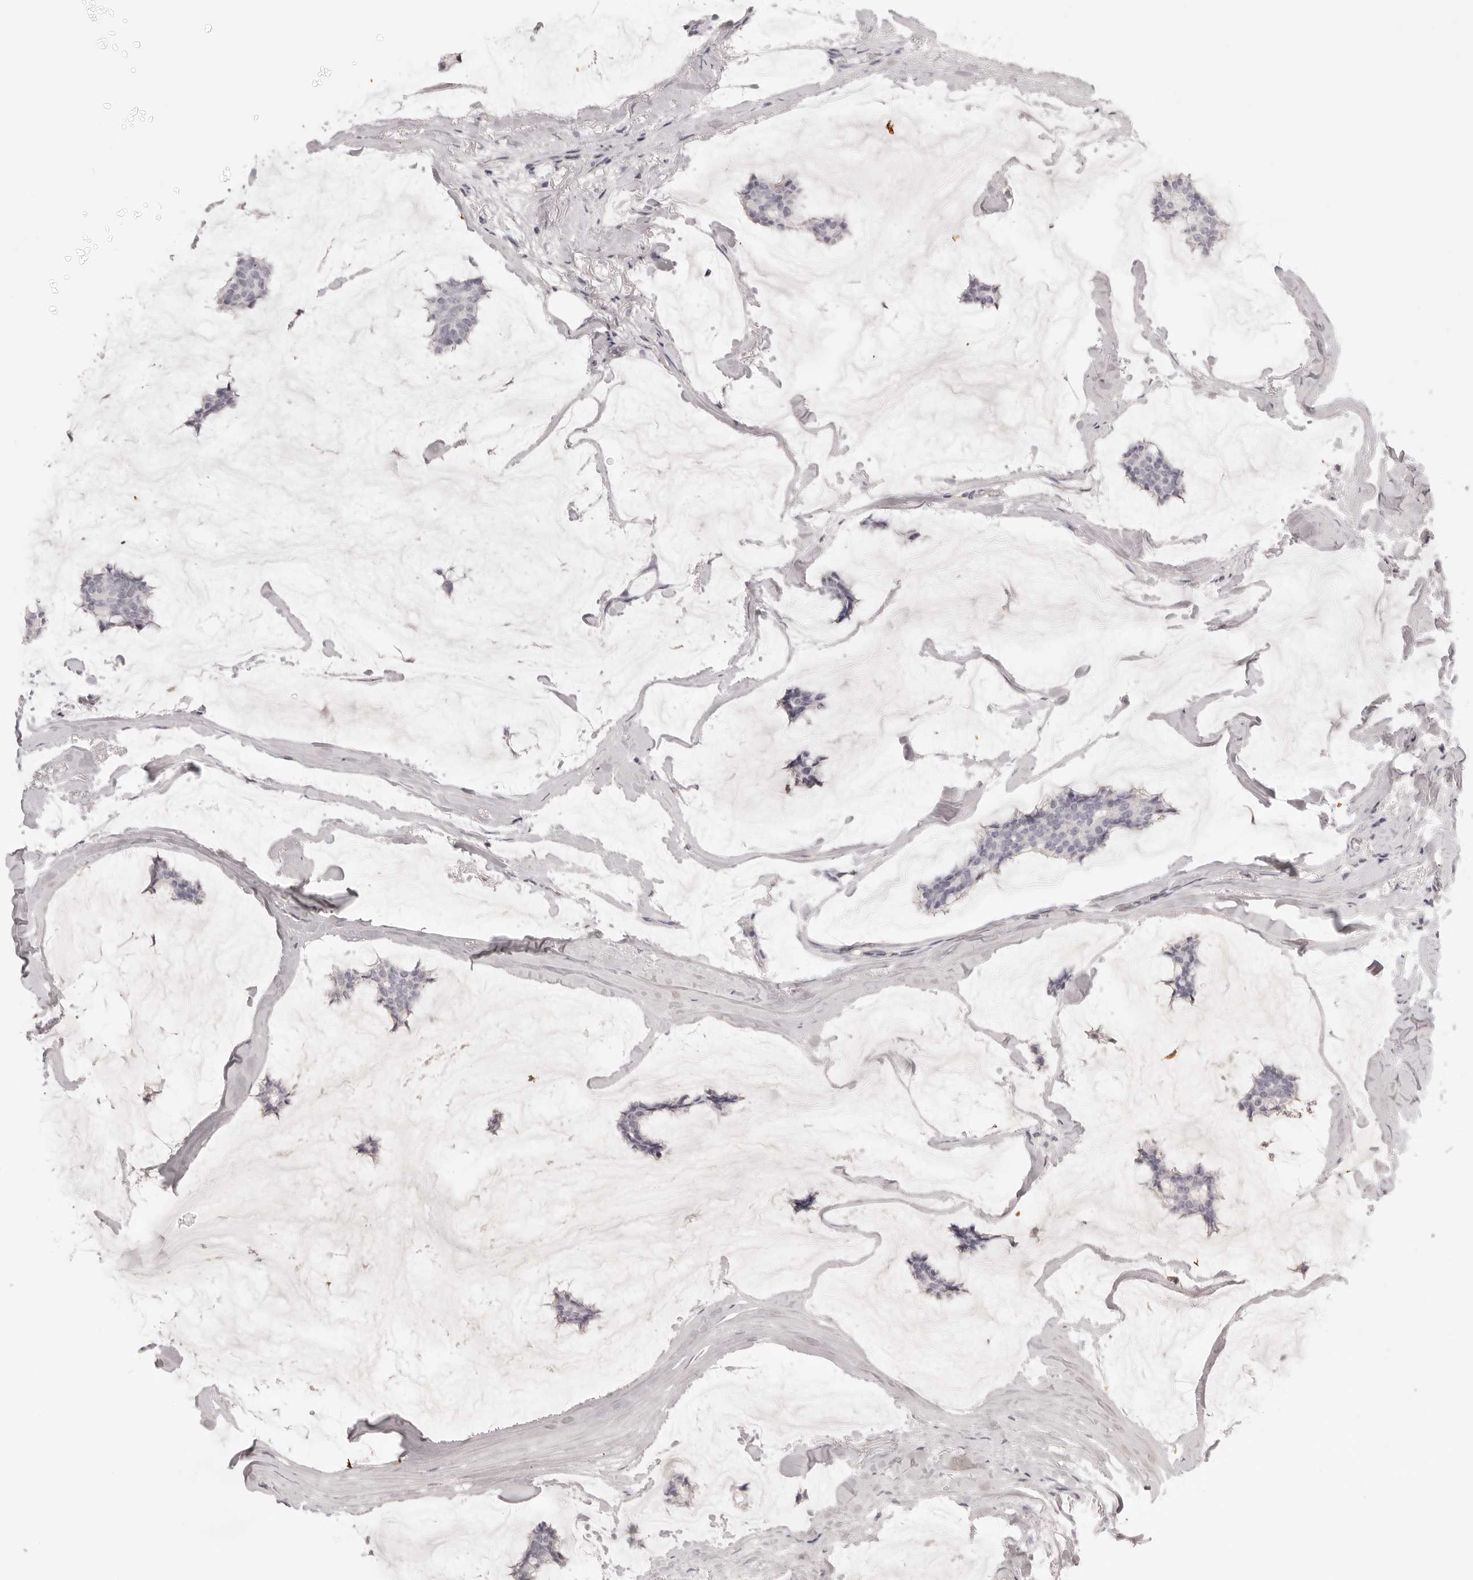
{"staining": {"intensity": "negative", "quantity": "none", "location": "none"}, "tissue": "breast cancer", "cell_type": "Tumor cells", "image_type": "cancer", "snomed": [{"axis": "morphology", "description": "Duct carcinoma"}, {"axis": "topography", "description": "Breast"}], "caption": "Immunohistochemistry micrograph of intraductal carcinoma (breast) stained for a protein (brown), which shows no staining in tumor cells.", "gene": "FABP1", "patient": {"sex": "female", "age": 93}}